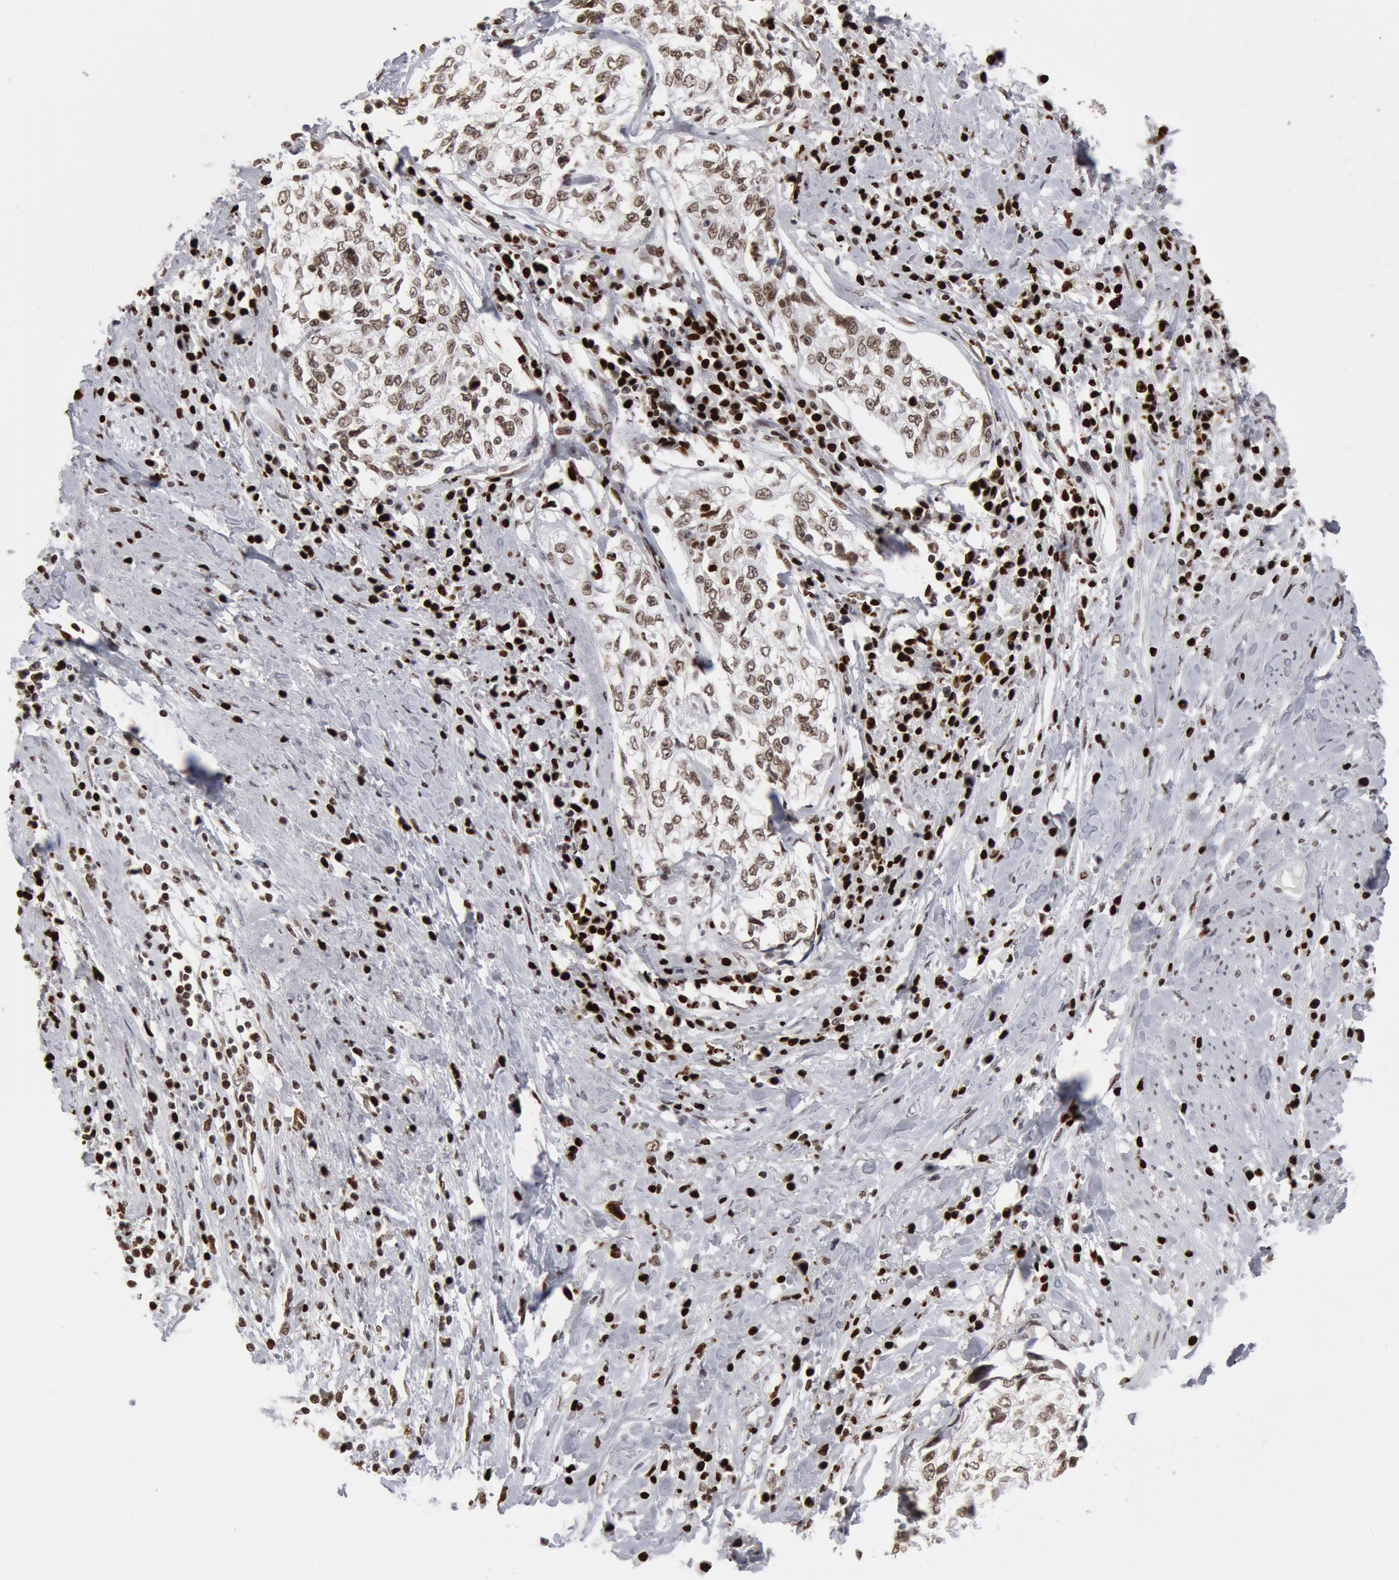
{"staining": {"intensity": "moderate", "quantity": "25%-75%", "location": "nuclear"}, "tissue": "cervical cancer", "cell_type": "Tumor cells", "image_type": "cancer", "snomed": [{"axis": "morphology", "description": "Squamous cell carcinoma, NOS"}, {"axis": "topography", "description": "Cervix"}], "caption": "Brown immunohistochemical staining in squamous cell carcinoma (cervical) exhibits moderate nuclear expression in approximately 25%-75% of tumor cells. The protein is stained brown, and the nuclei are stained in blue (DAB (3,3'-diaminobenzidine) IHC with brightfield microscopy, high magnification).", "gene": "SUB1", "patient": {"sex": "female", "age": 57}}